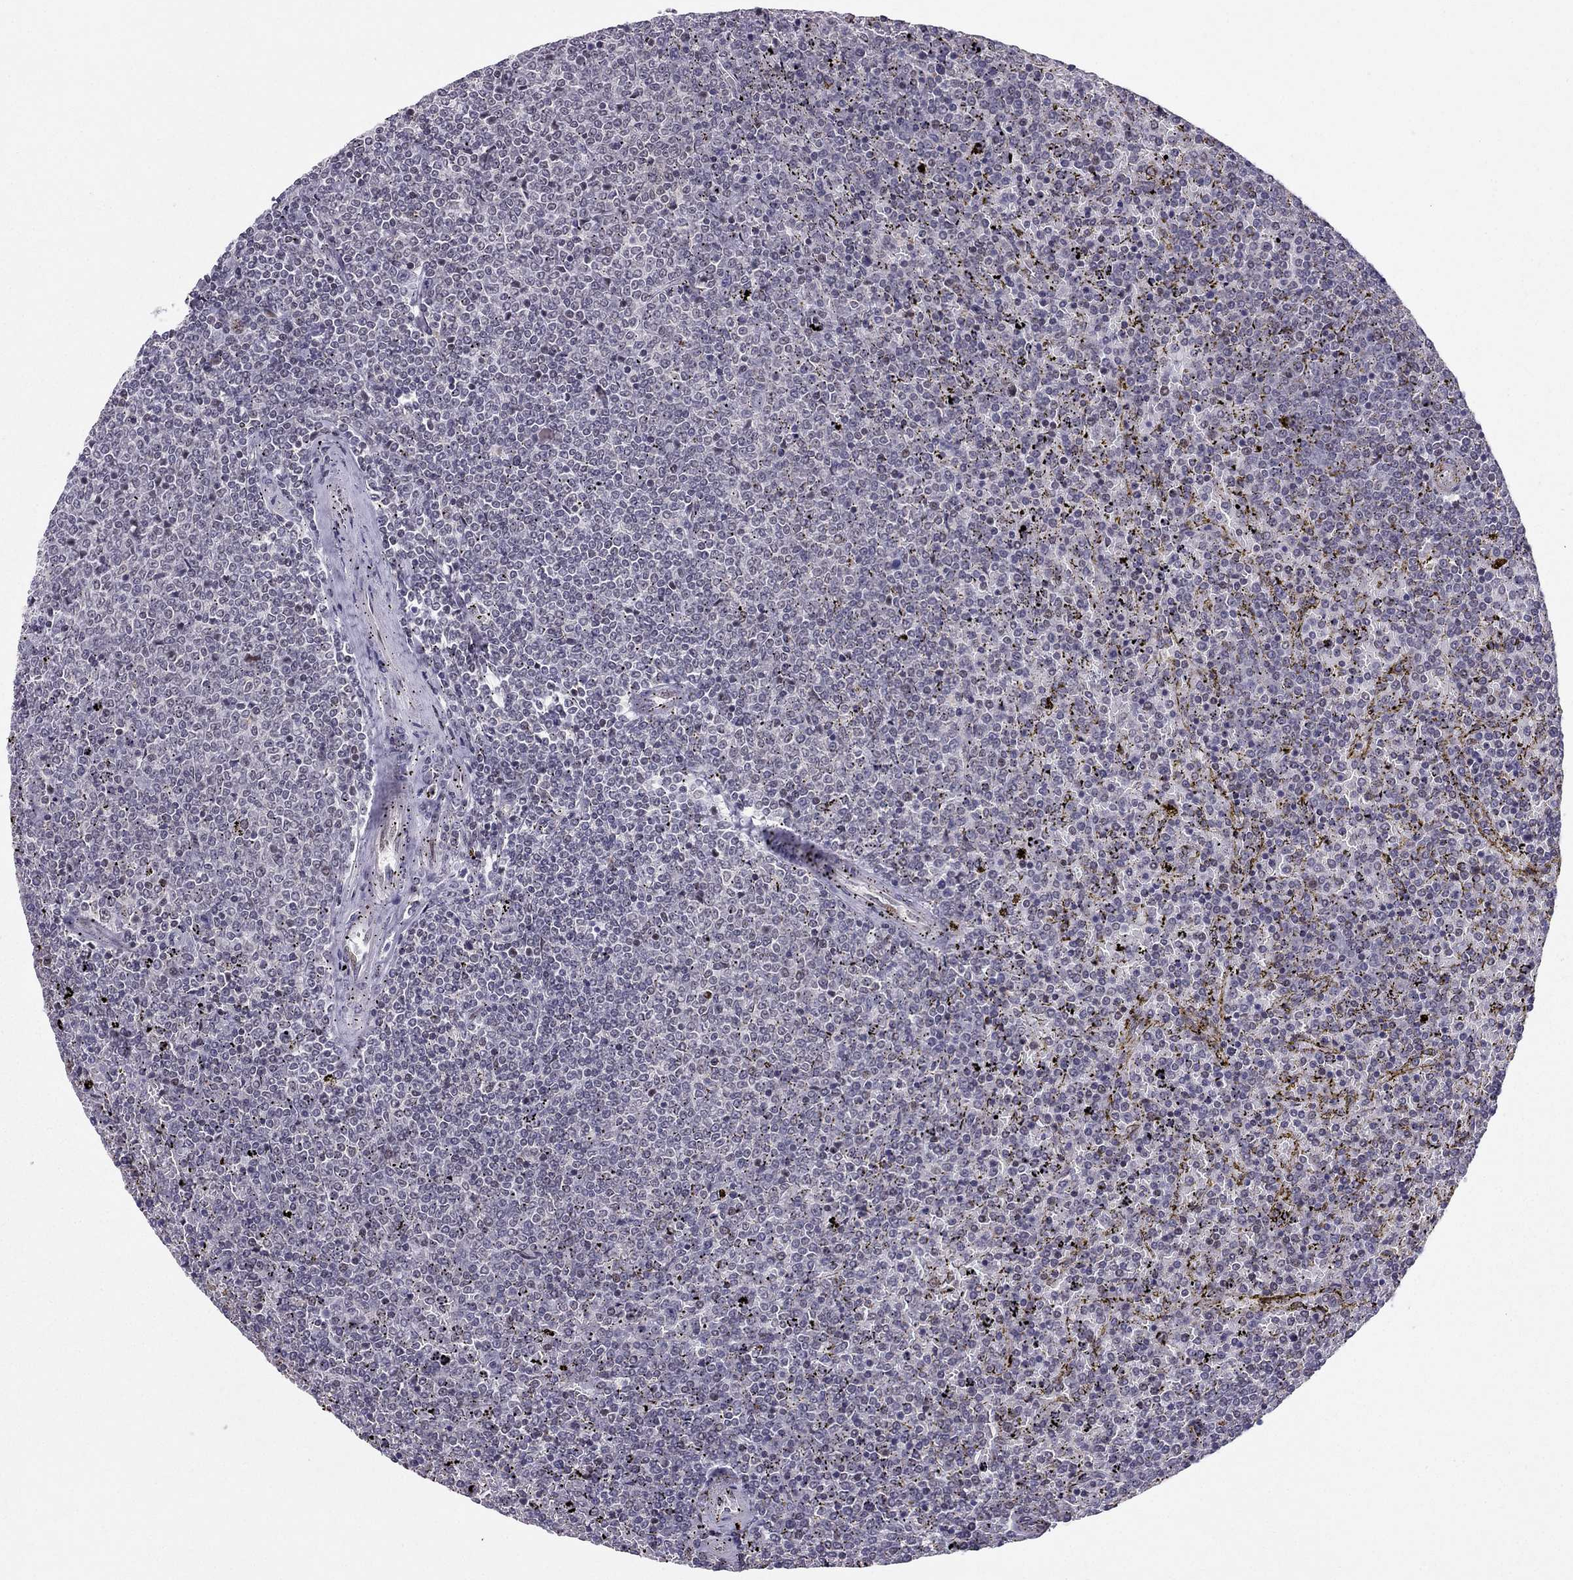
{"staining": {"intensity": "negative", "quantity": "none", "location": "none"}, "tissue": "lymphoma", "cell_type": "Tumor cells", "image_type": "cancer", "snomed": [{"axis": "morphology", "description": "Malignant lymphoma, non-Hodgkin's type, Low grade"}, {"axis": "topography", "description": "Spleen"}], "caption": "Protein analysis of lymphoma shows no significant staining in tumor cells.", "gene": "RPRD2", "patient": {"sex": "female", "age": 77}}